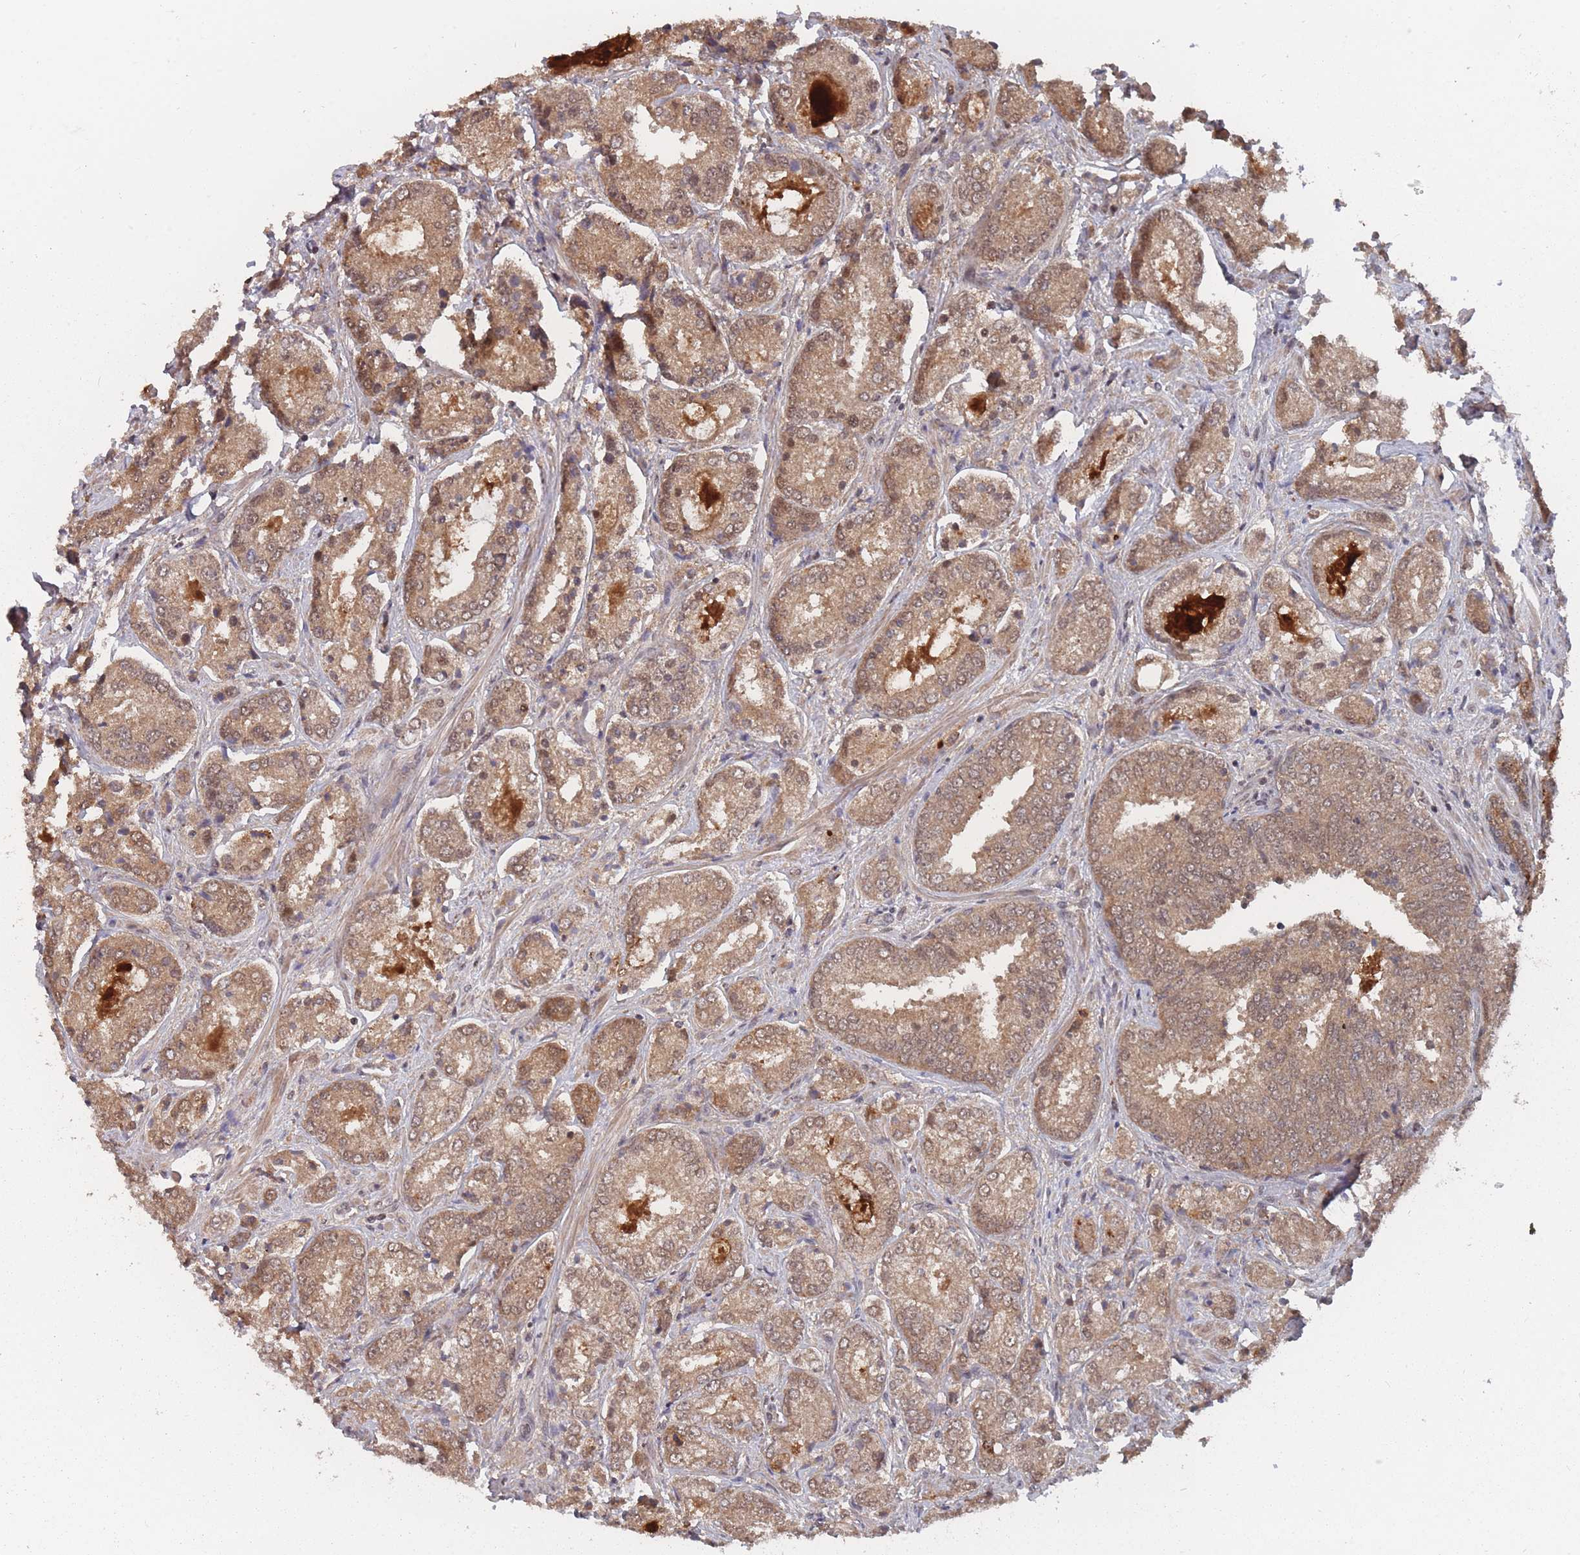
{"staining": {"intensity": "moderate", "quantity": ">75%", "location": "cytoplasmic/membranous,nuclear"}, "tissue": "prostate cancer", "cell_type": "Tumor cells", "image_type": "cancer", "snomed": [{"axis": "morphology", "description": "Adenocarcinoma, High grade"}, {"axis": "topography", "description": "Prostate"}], "caption": "The histopathology image demonstrates immunohistochemical staining of prostate cancer. There is moderate cytoplasmic/membranous and nuclear staining is seen in about >75% of tumor cells.", "gene": "CNTRL", "patient": {"sex": "male", "age": 63}}